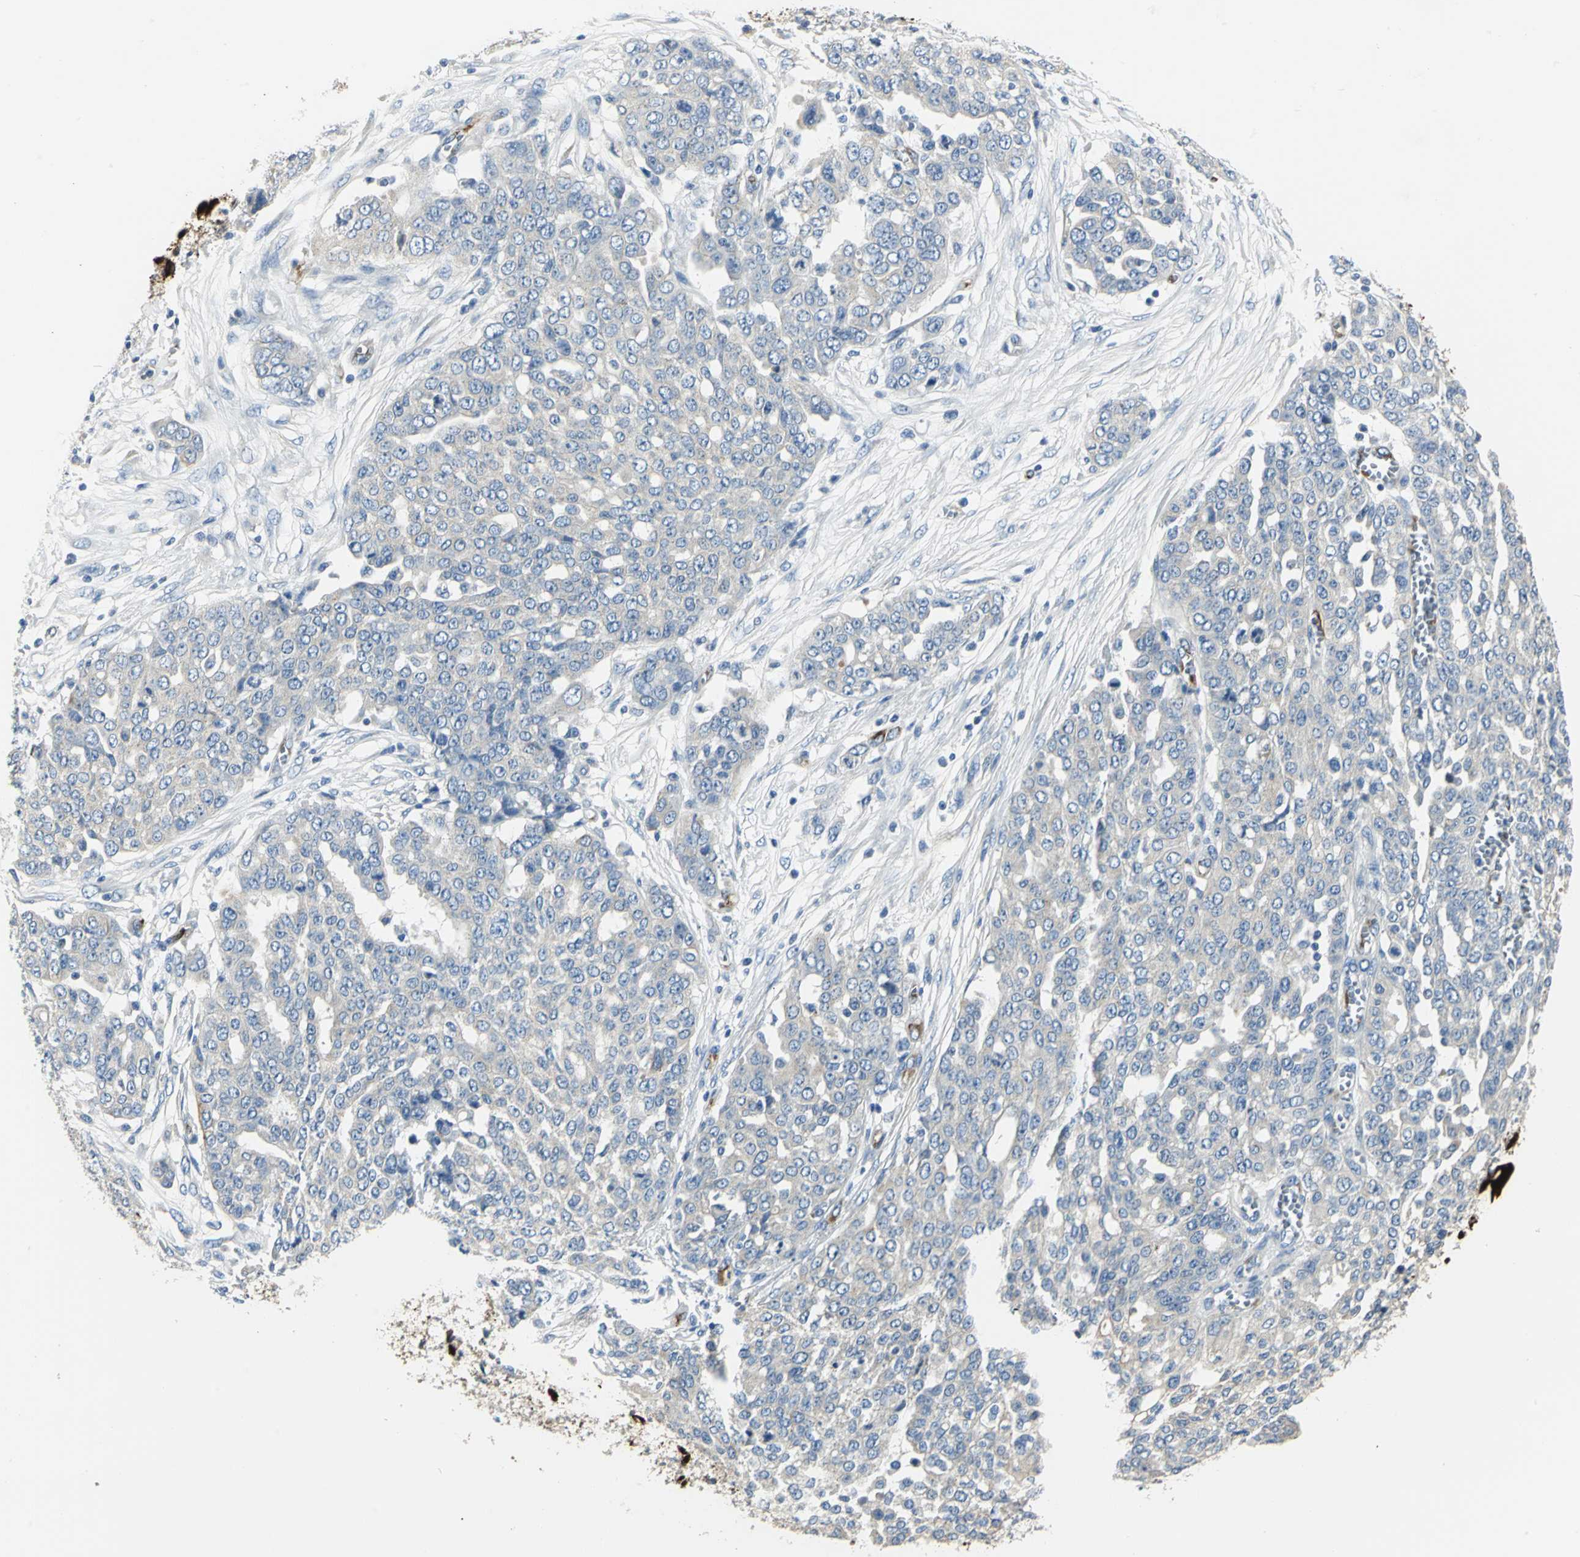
{"staining": {"intensity": "weak", "quantity": "<25%", "location": "cytoplasmic/membranous"}, "tissue": "ovarian cancer", "cell_type": "Tumor cells", "image_type": "cancer", "snomed": [{"axis": "morphology", "description": "Cystadenocarcinoma, serous, NOS"}, {"axis": "topography", "description": "Soft tissue"}, {"axis": "topography", "description": "Ovary"}], "caption": "An IHC photomicrograph of serous cystadenocarcinoma (ovarian) is shown. There is no staining in tumor cells of serous cystadenocarcinoma (ovarian).", "gene": "B3GNT2", "patient": {"sex": "female", "age": 57}}